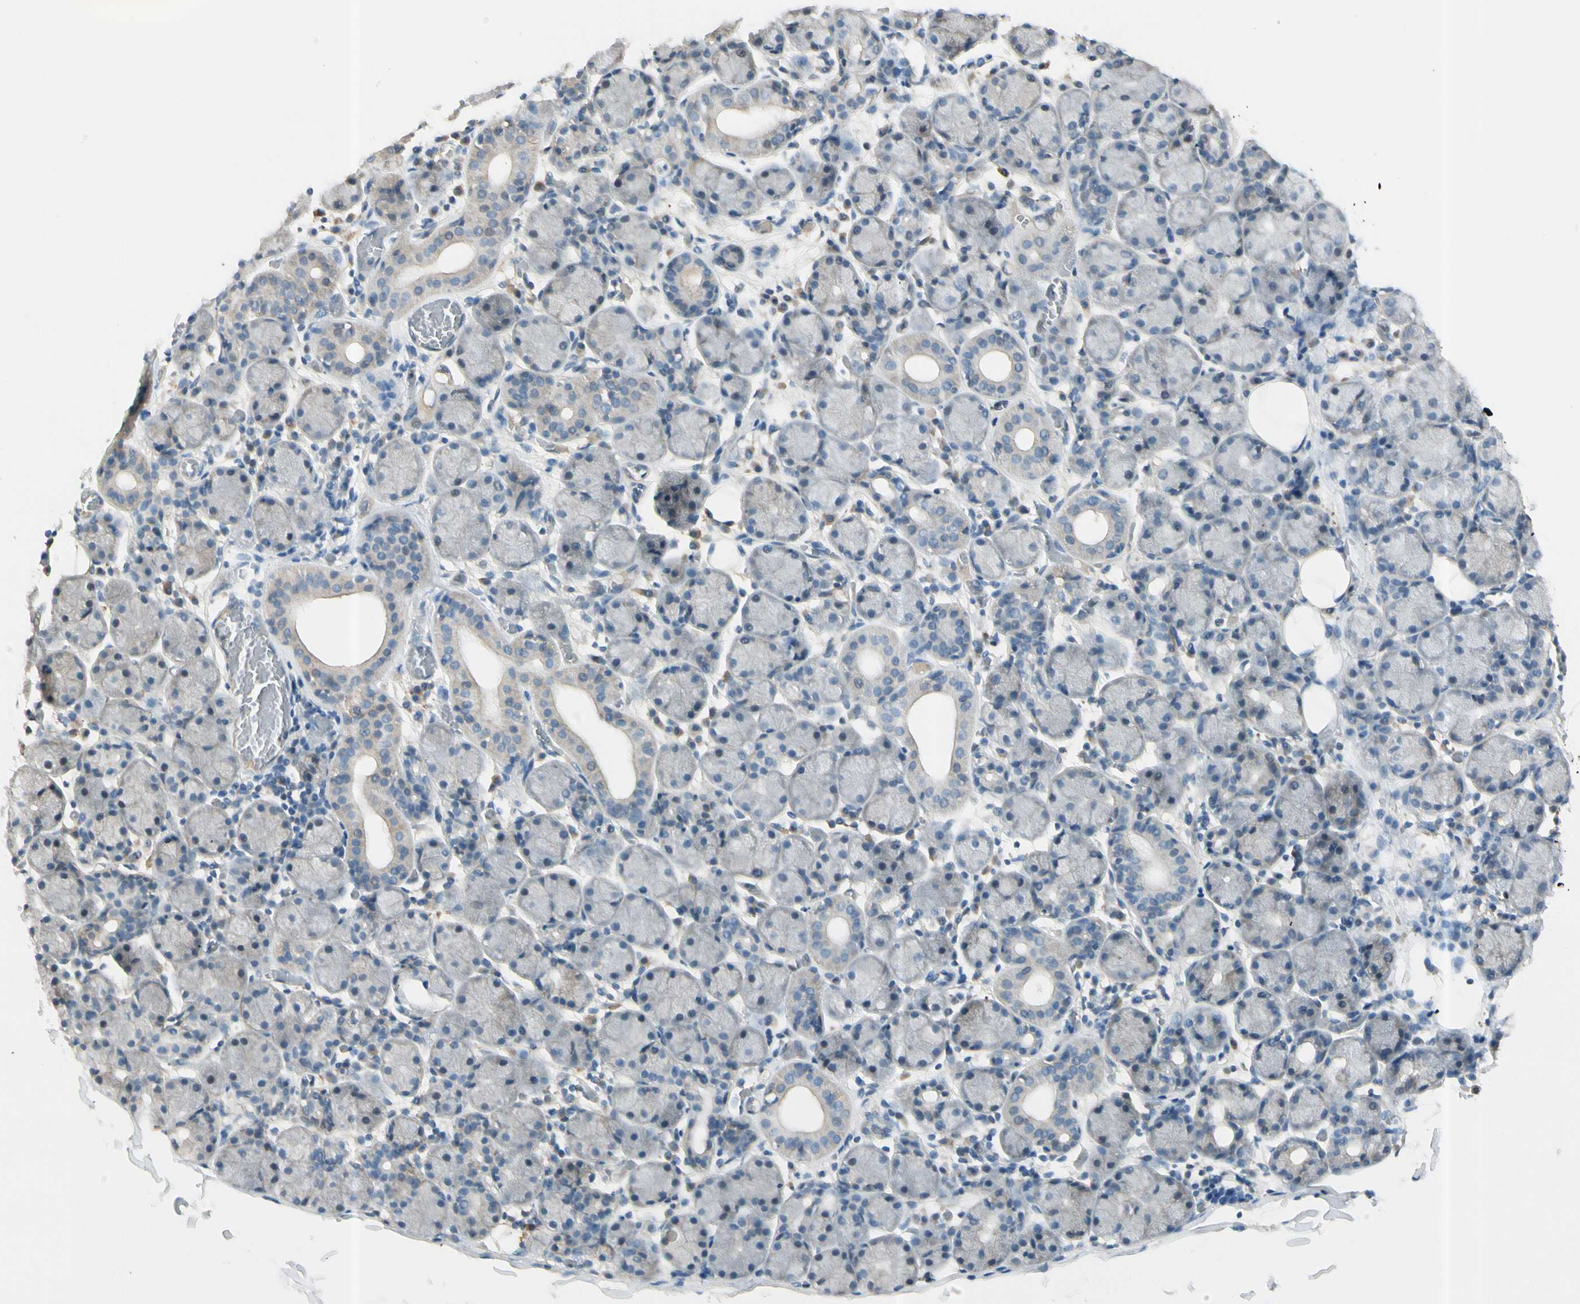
{"staining": {"intensity": "negative", "quantity": "none", "location": "none"}, "tissue": "salivary gland", "cell_type": "Glandular cells", "image_type": "normal", "snomed": [{"axis": "morphology", "description": "Normal tissue, NOS"}, {"axis": "topography", "description": "Salivary gland"}], "caption": "A histopathology image of salivary gland stained for a protein reveals no brown staining in glandular cells.", "gene": "CYP2E1", "patient": {"sex": "female", "age": 24}}